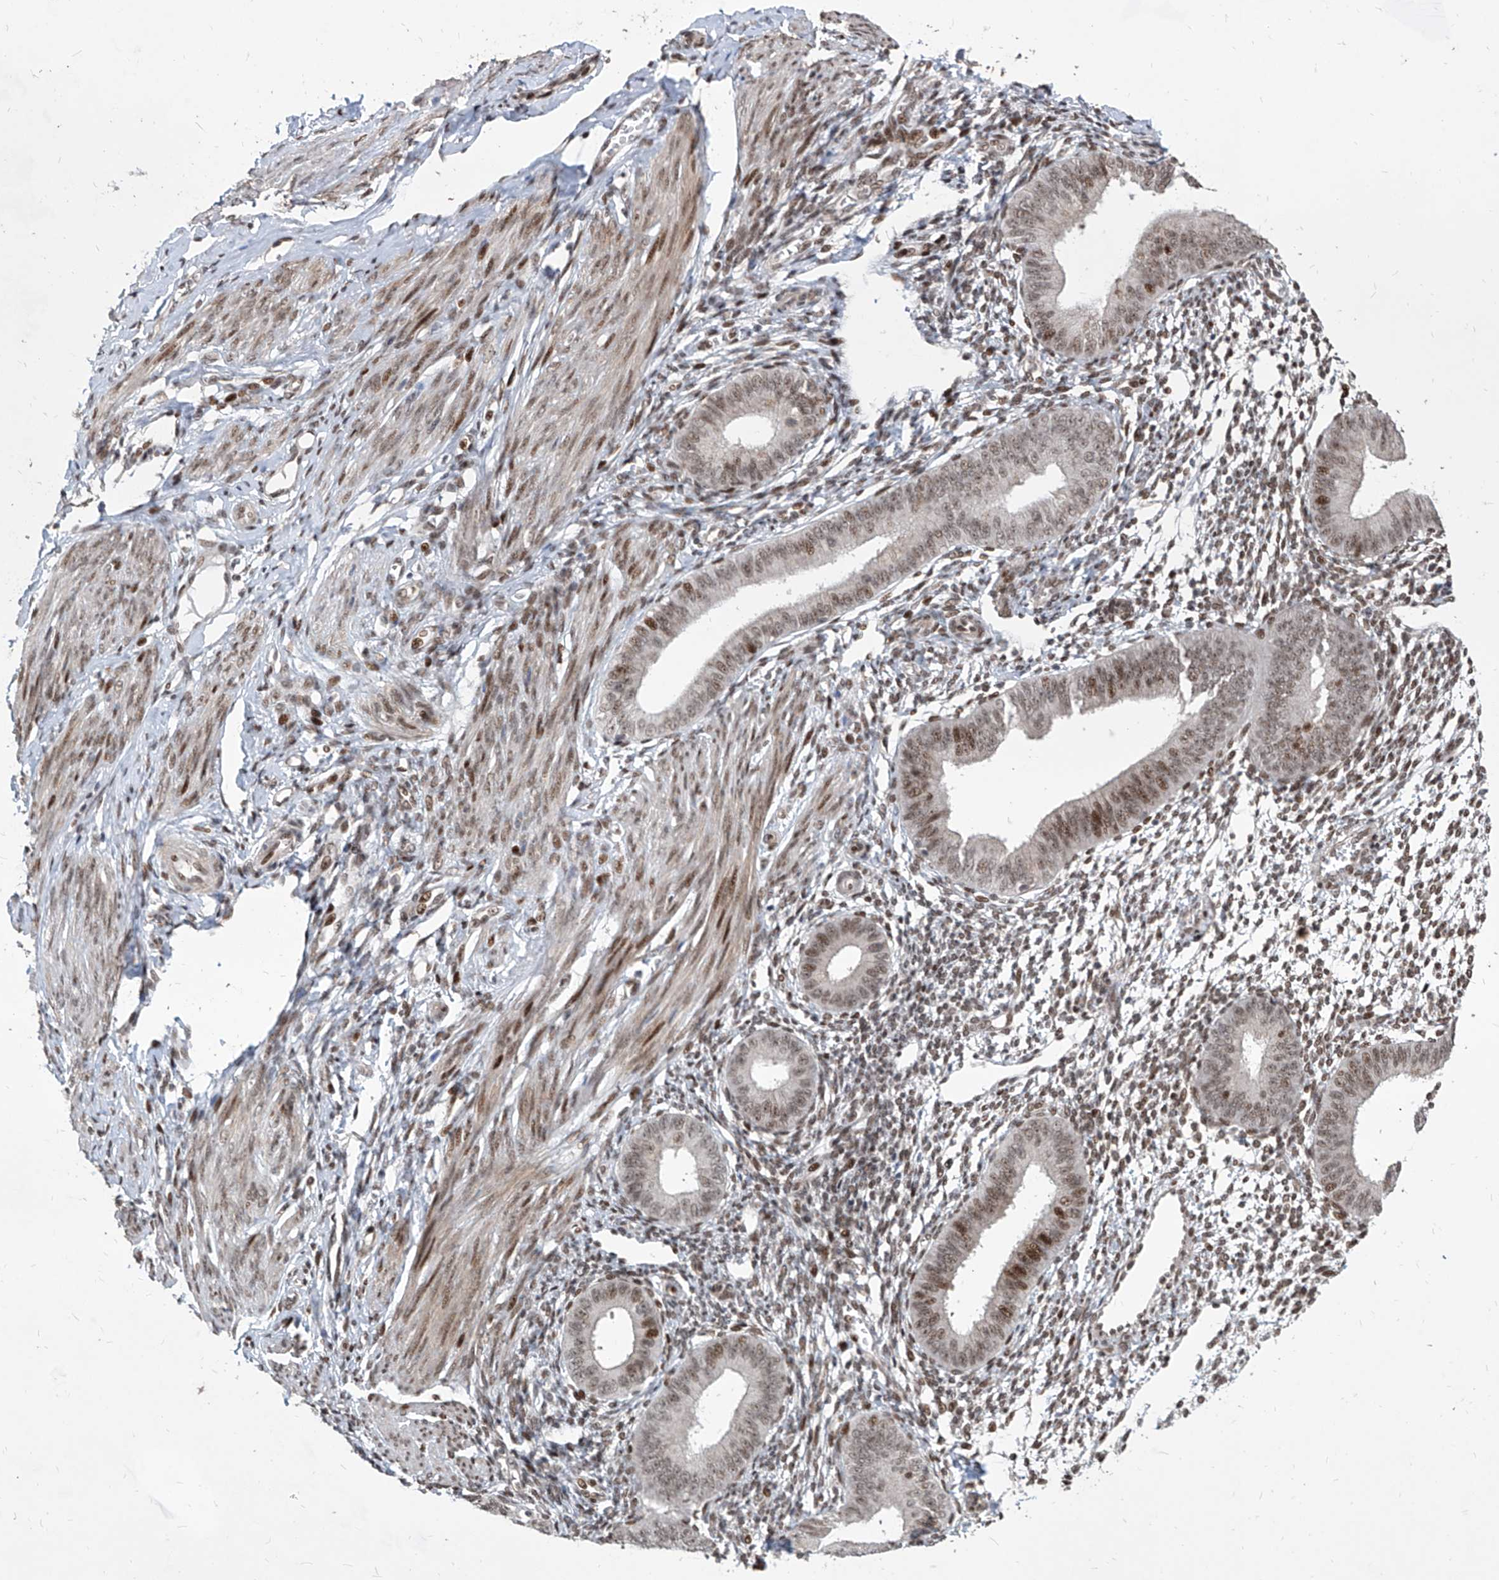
{"staining": {"intensity": "moderate", "quantity": "25%-75%", "location": "nuclear"}, "tissue": "endometrium", "cell_type": "Cells in endometrial stroma", "image_type": "normal", "snomed": [{"axis": "morphology", "description": "Normal tissue, NOS"}, {"axis": "topography", "description": "Uterus"}, {"axis": "topography", "description": "Endometrium"}], "caption": "Protein expression analysis of benign endometrium shows moderate nuclear positivity in about 25%-75% of cells in endometrial stroma.", "gene": "IRF2", "patient": {"sex": "female", "age": 48}}